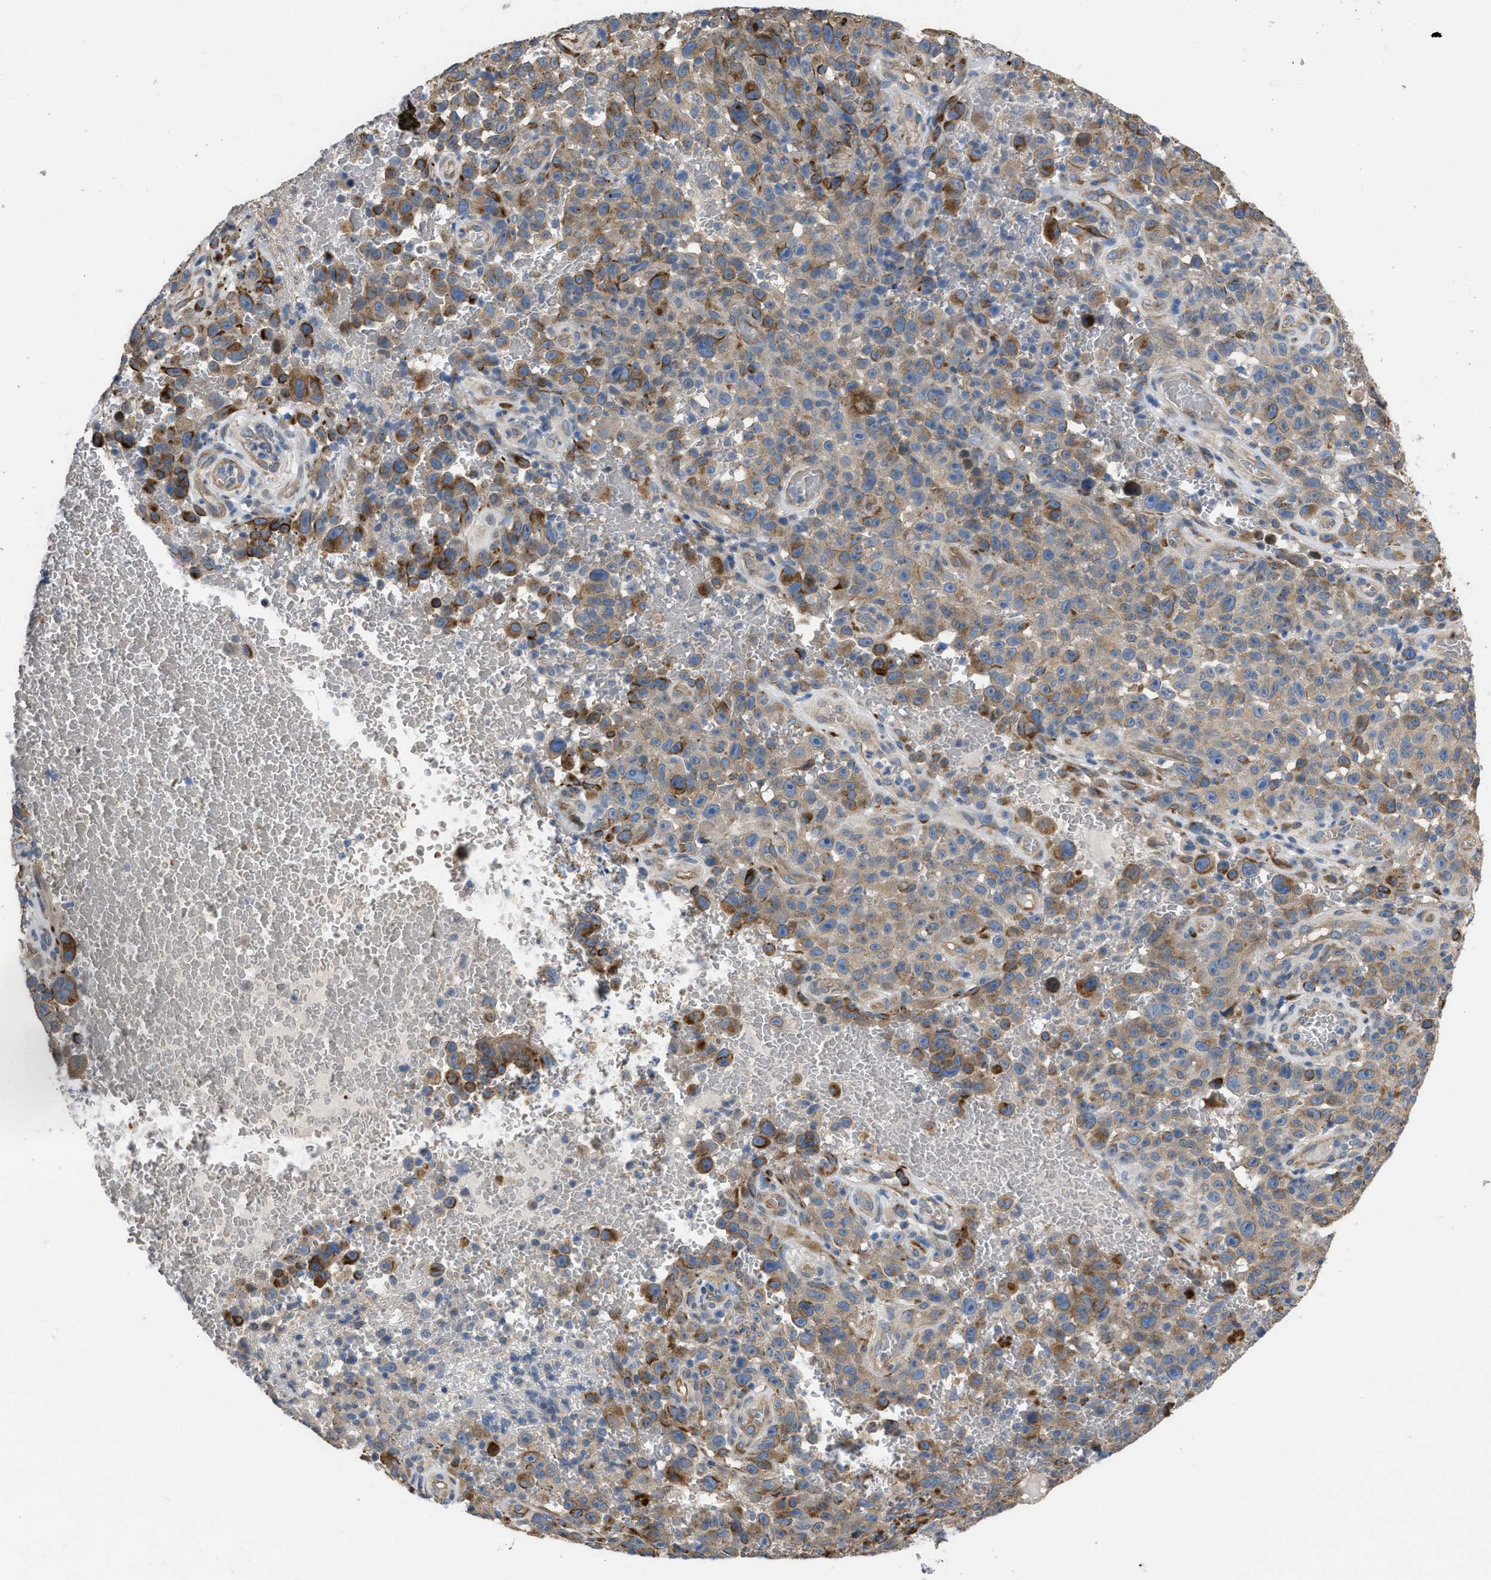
{"staining": {"intensity": "weak", "quantity": "25%-75%", "location": "cytoplasmic/membranous"}, "tissue": "melanoma", "cell_type": "Tumor cells", "image_type": "cancer", "snomed": [{"axis": "morphology", "description": "Malignant melanoma, NOS"}, {"axis": "topography", "description": "Skin"}], "caption": "Malignant melanoma stained for a protein exhibits weak cytoplasmic/membranous positivity in tumor cells. The staining was performed using DAB, with brown indicating positive protein expression. Nuclei are stained blue with hematoxylin.", "gene": "SLC4A11", "patient": {"sex": "female", "age": 82}}